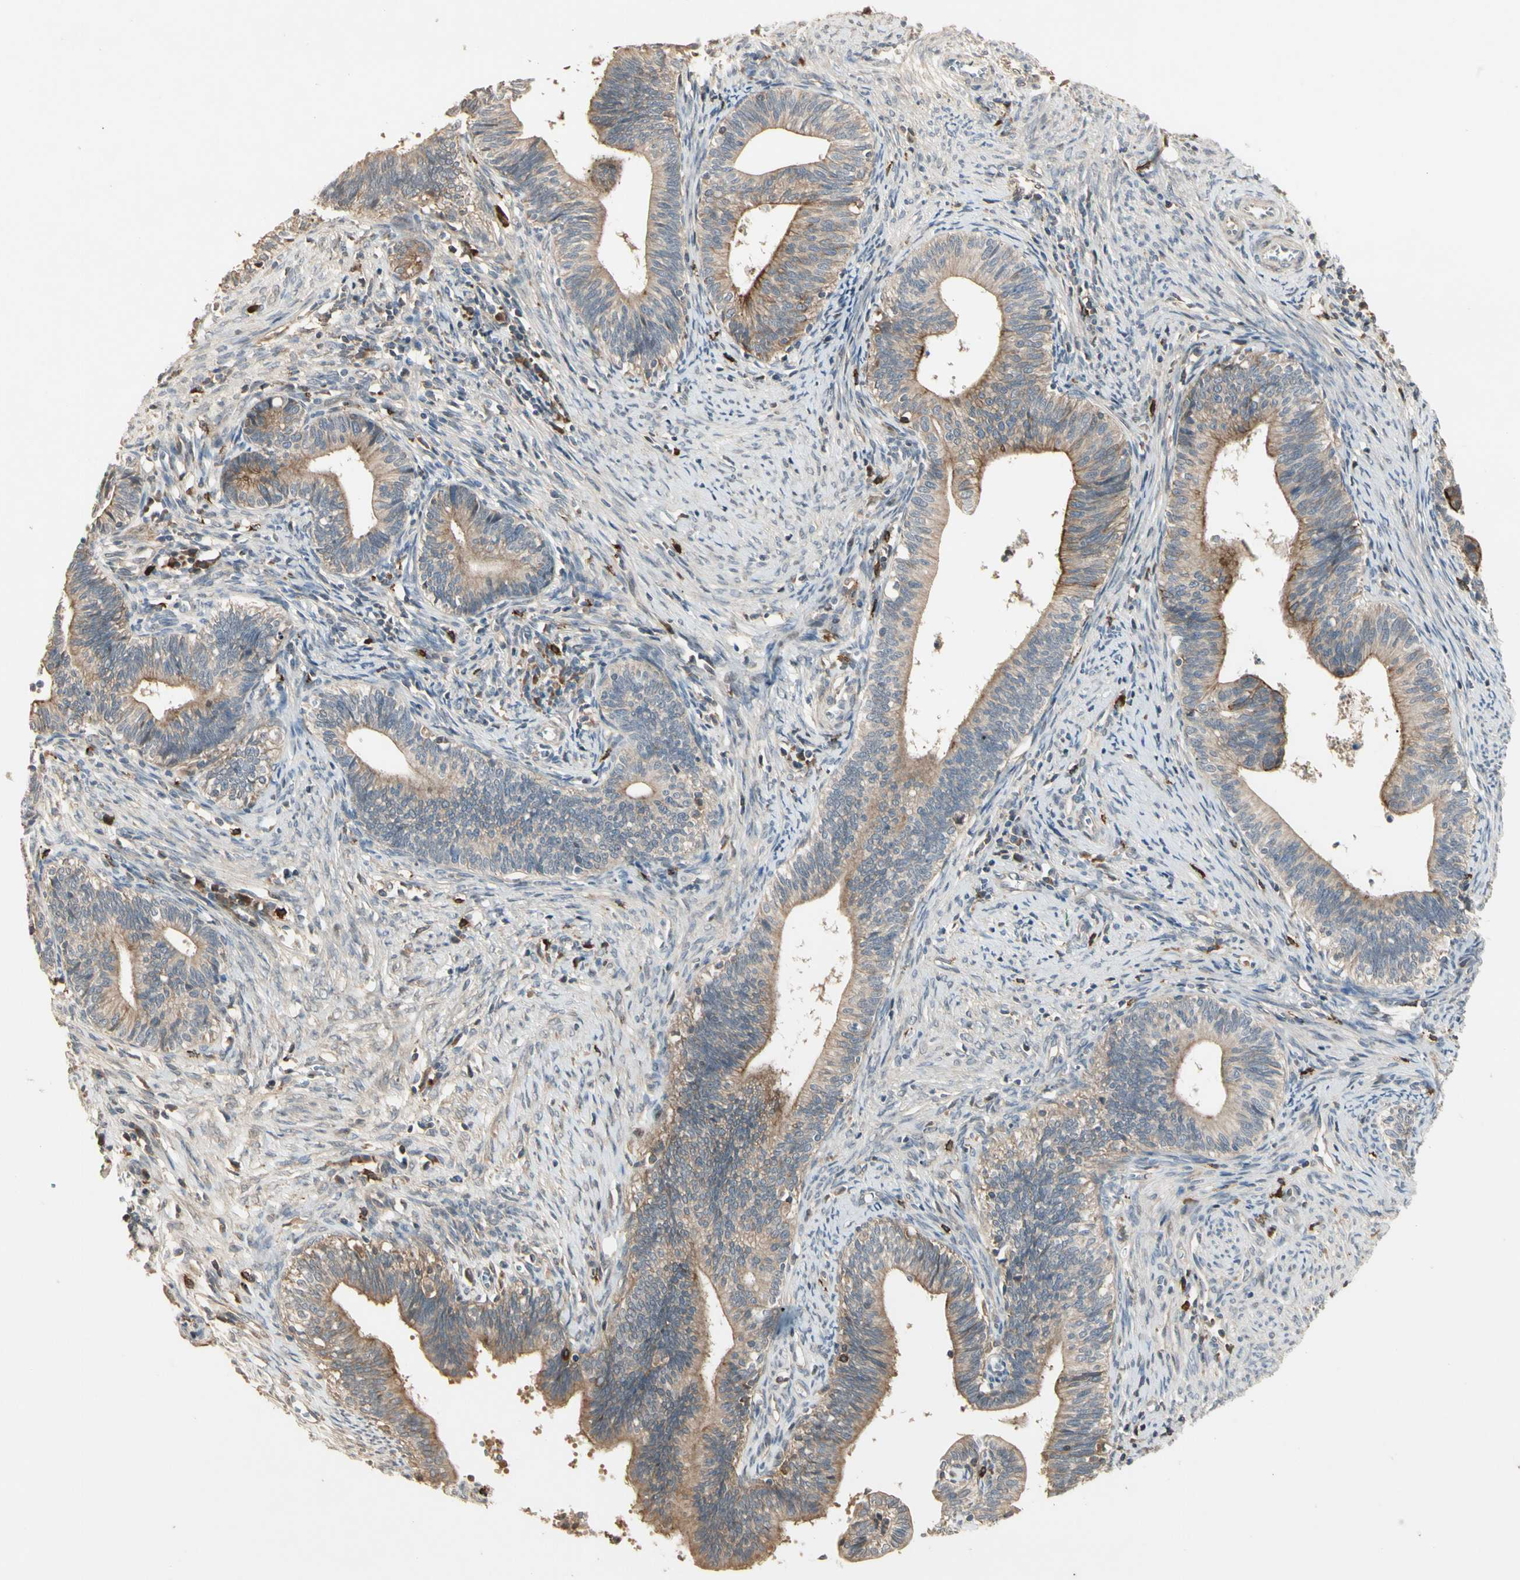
{"staining": {"intensity": "moderate", "quantity": ">75%", "location": "cytoplasmic/membranous"}, "tissue": "cervical cancer", "cell_type": "Tumor cells", "image_type": "cancer", "snomed": [{"axis": "morphology", "description": "Adenocarcinoma, NOS"}, {"axis": "topography", "description": "Cervix"}], "caption": "The photomicrograph demonstrates staining of adenocarcinoma (cervical), revealing moderate cytoplasmic/membranous protein expression (brown color) within tumor cells. (DAB = brown stain, brightfield microscopy at high magnification).", "gene": "ATG4C", "patient": {"sex": "female", "age": 44}}